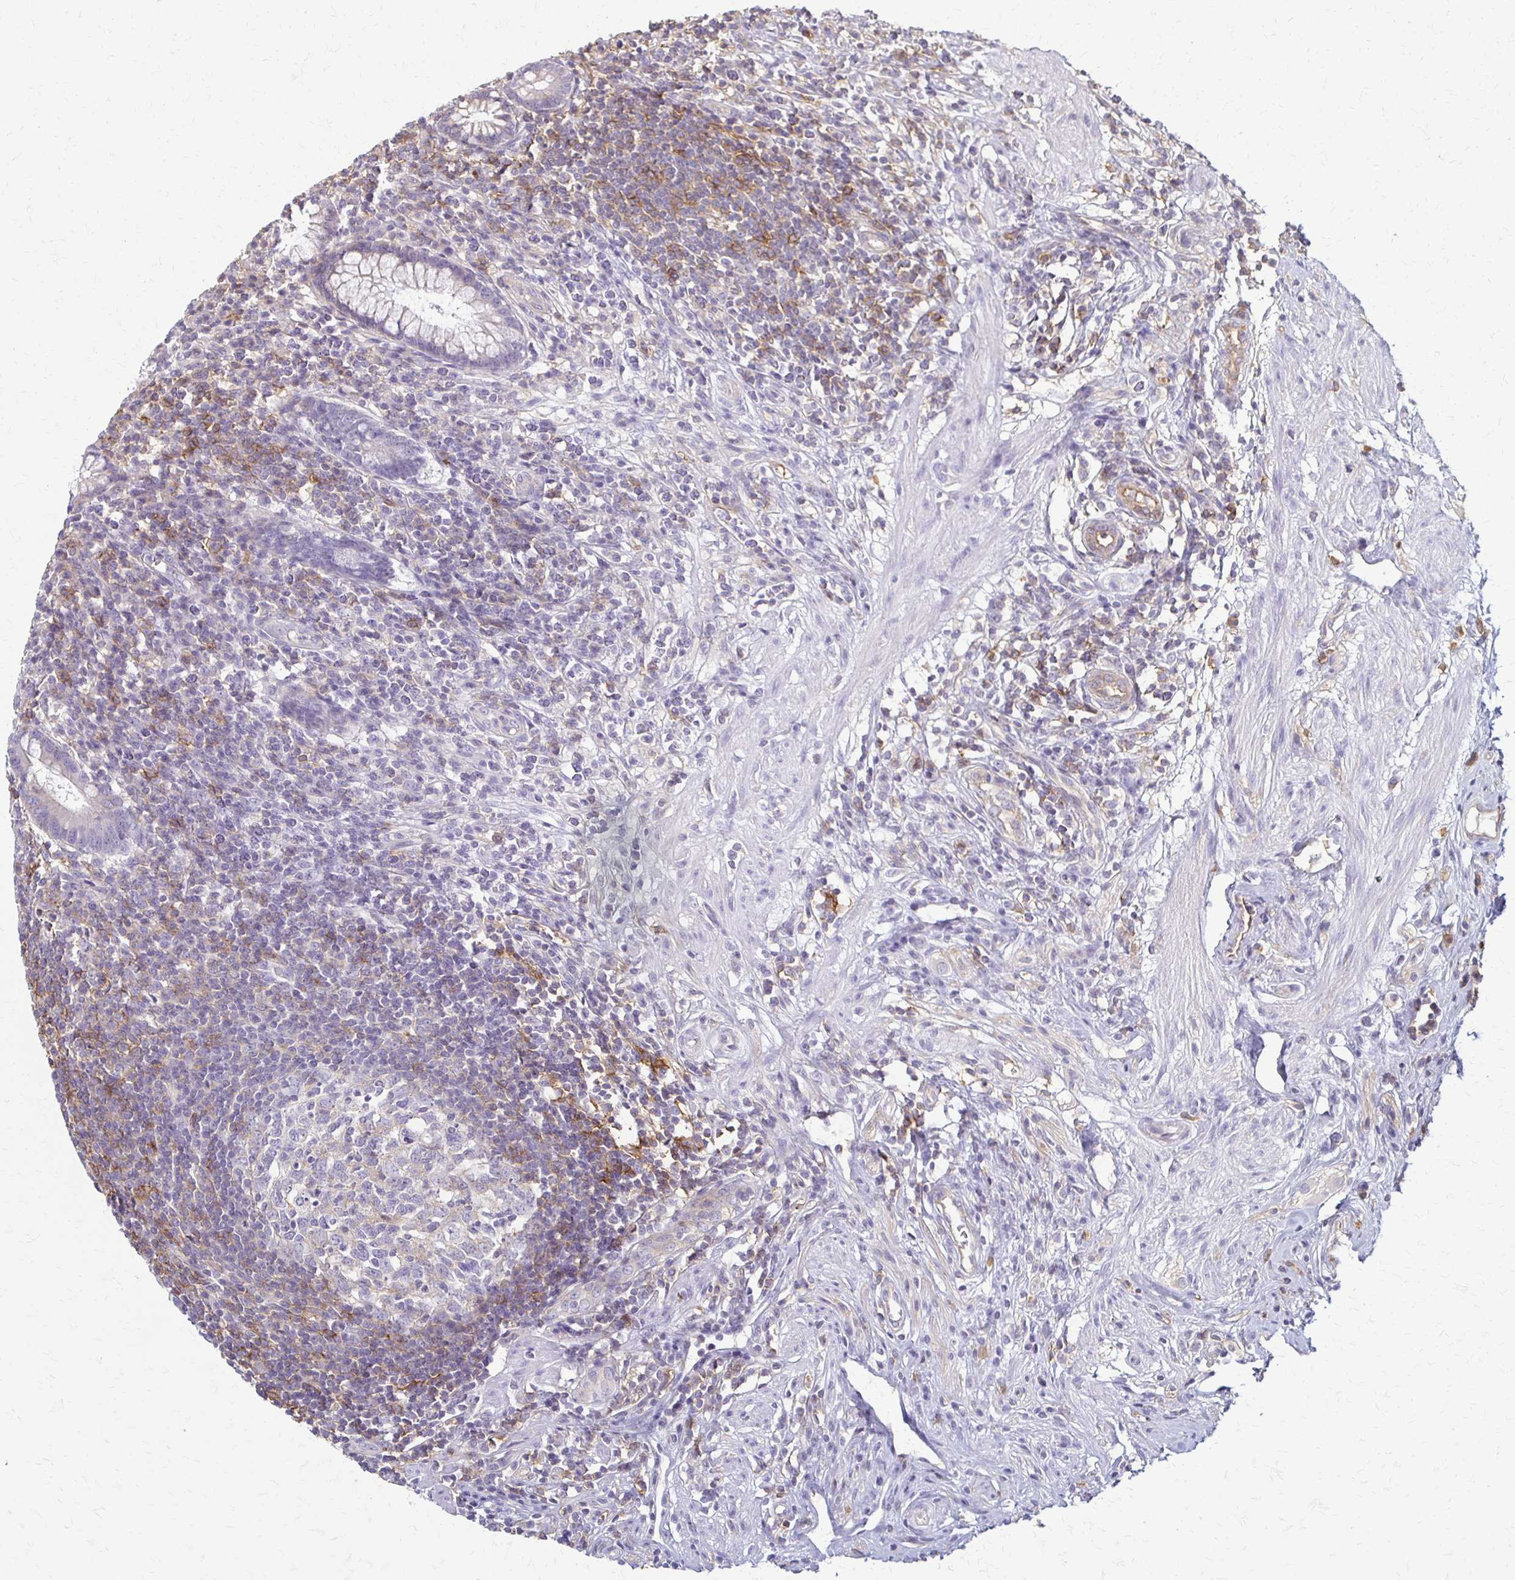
{"staining": {"intensity": "moderate", "quantity": "<25%", "location": "cytoplasmic/membranous"}, "tissue": "appendix", "cell_type": "Glandular cells", "image_type": "normal", "snomed": [{"axis": "morphology", "description": "Normal tissue, NOS"}, {"axis": "topography", "description": "Appendix"}], "caption": "Appendix stained with immunohistochemistry (IHC) exhibits moderate cytoplasmic/membranous expression in about <25% of glandular cells. (Brightfield microscopy of DAB IHC at high magnification).", "gene": "SLC9A9", "patient": {"sex": "female", "age": 56}}